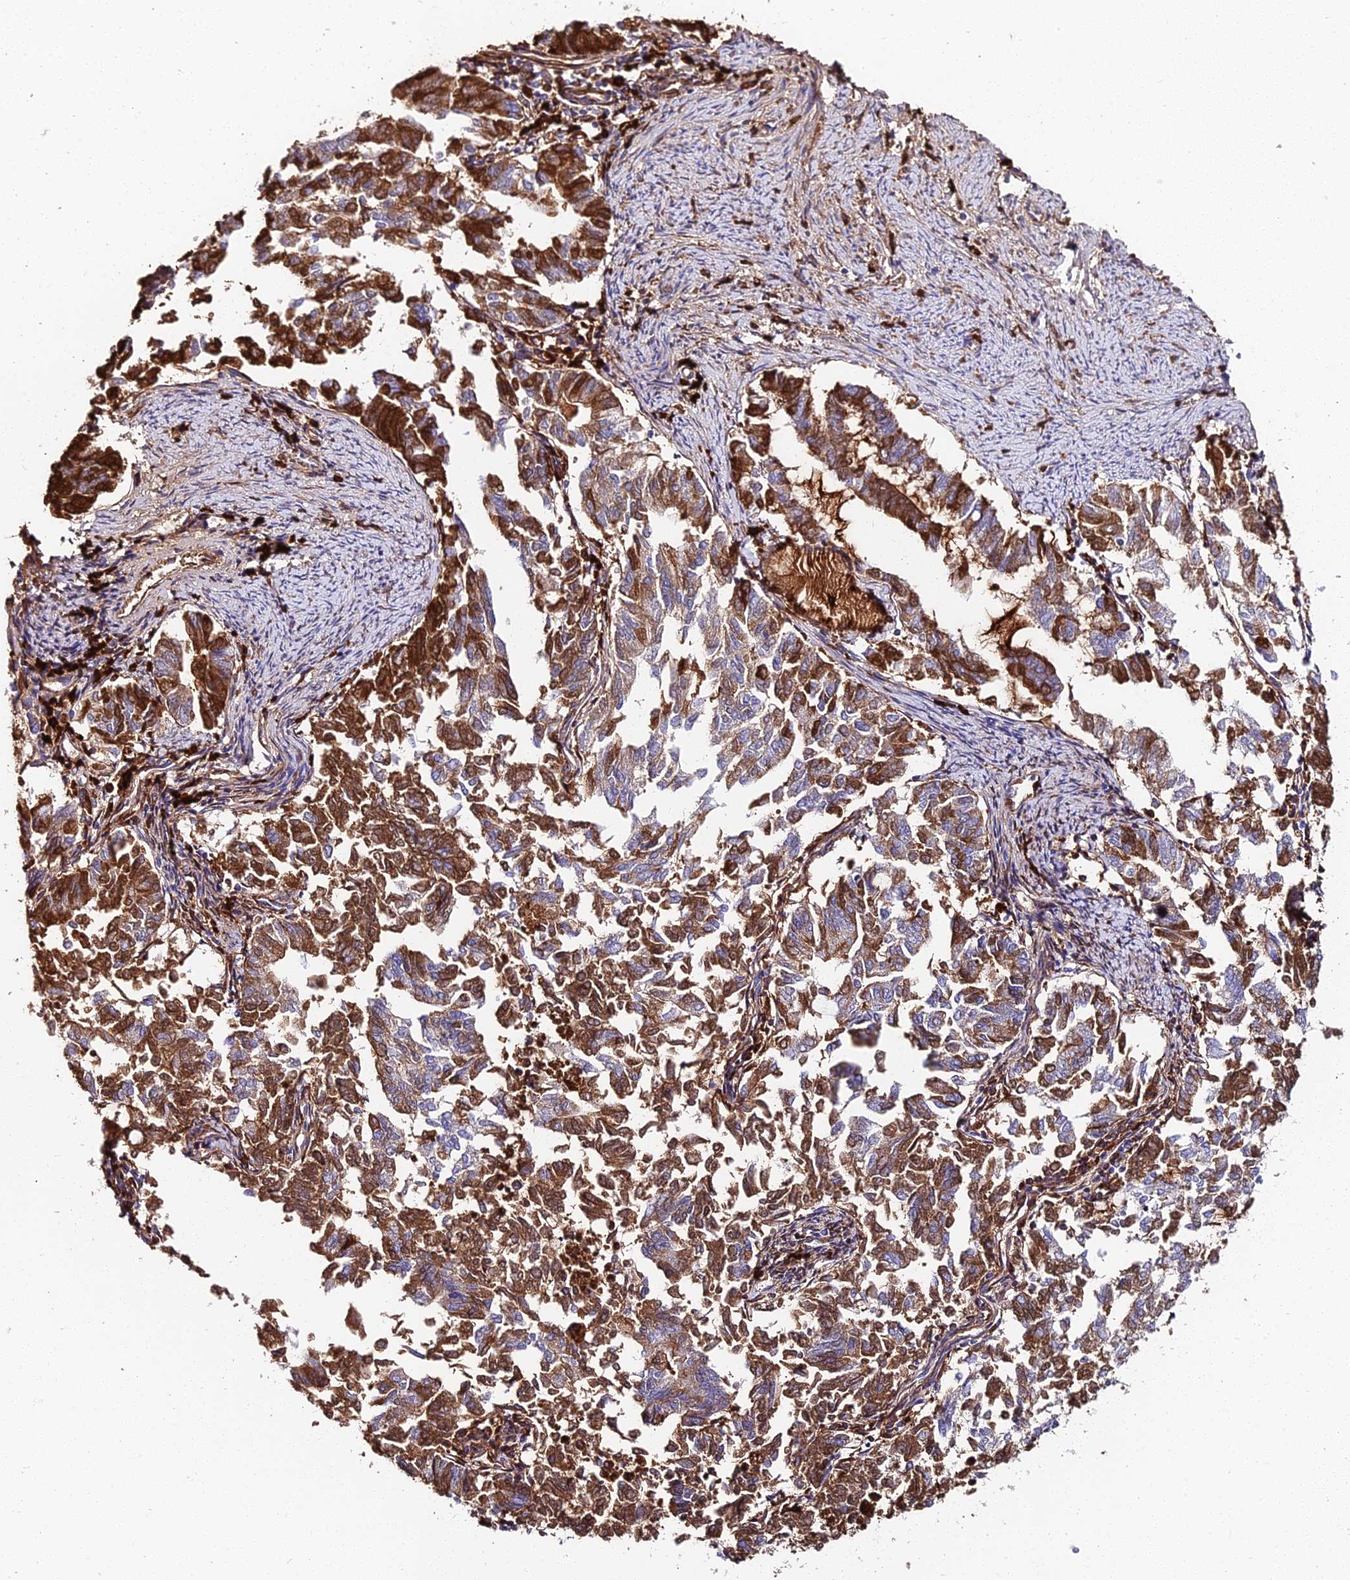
{"staining": {"intensity": "strong", "quantity": ">75%", "location": "cytoplasmic/membranous"}, "tissue": "endometrial cancer", "cell_type": "Tumor cells", "image_type": "cancer", "snomed": [{"axis": "morphology", "description": "Adenocarcinoma, NOS"}, {"axis": "topography", "description": "Endometrium"}], "caption": "Strong cytoplasmic/membranous protein positivity is identified in approximately >75% of tumor cells in endometrial cancer.", "gene": "BEX4", "patient": {"sex": "female", "age": 79}}